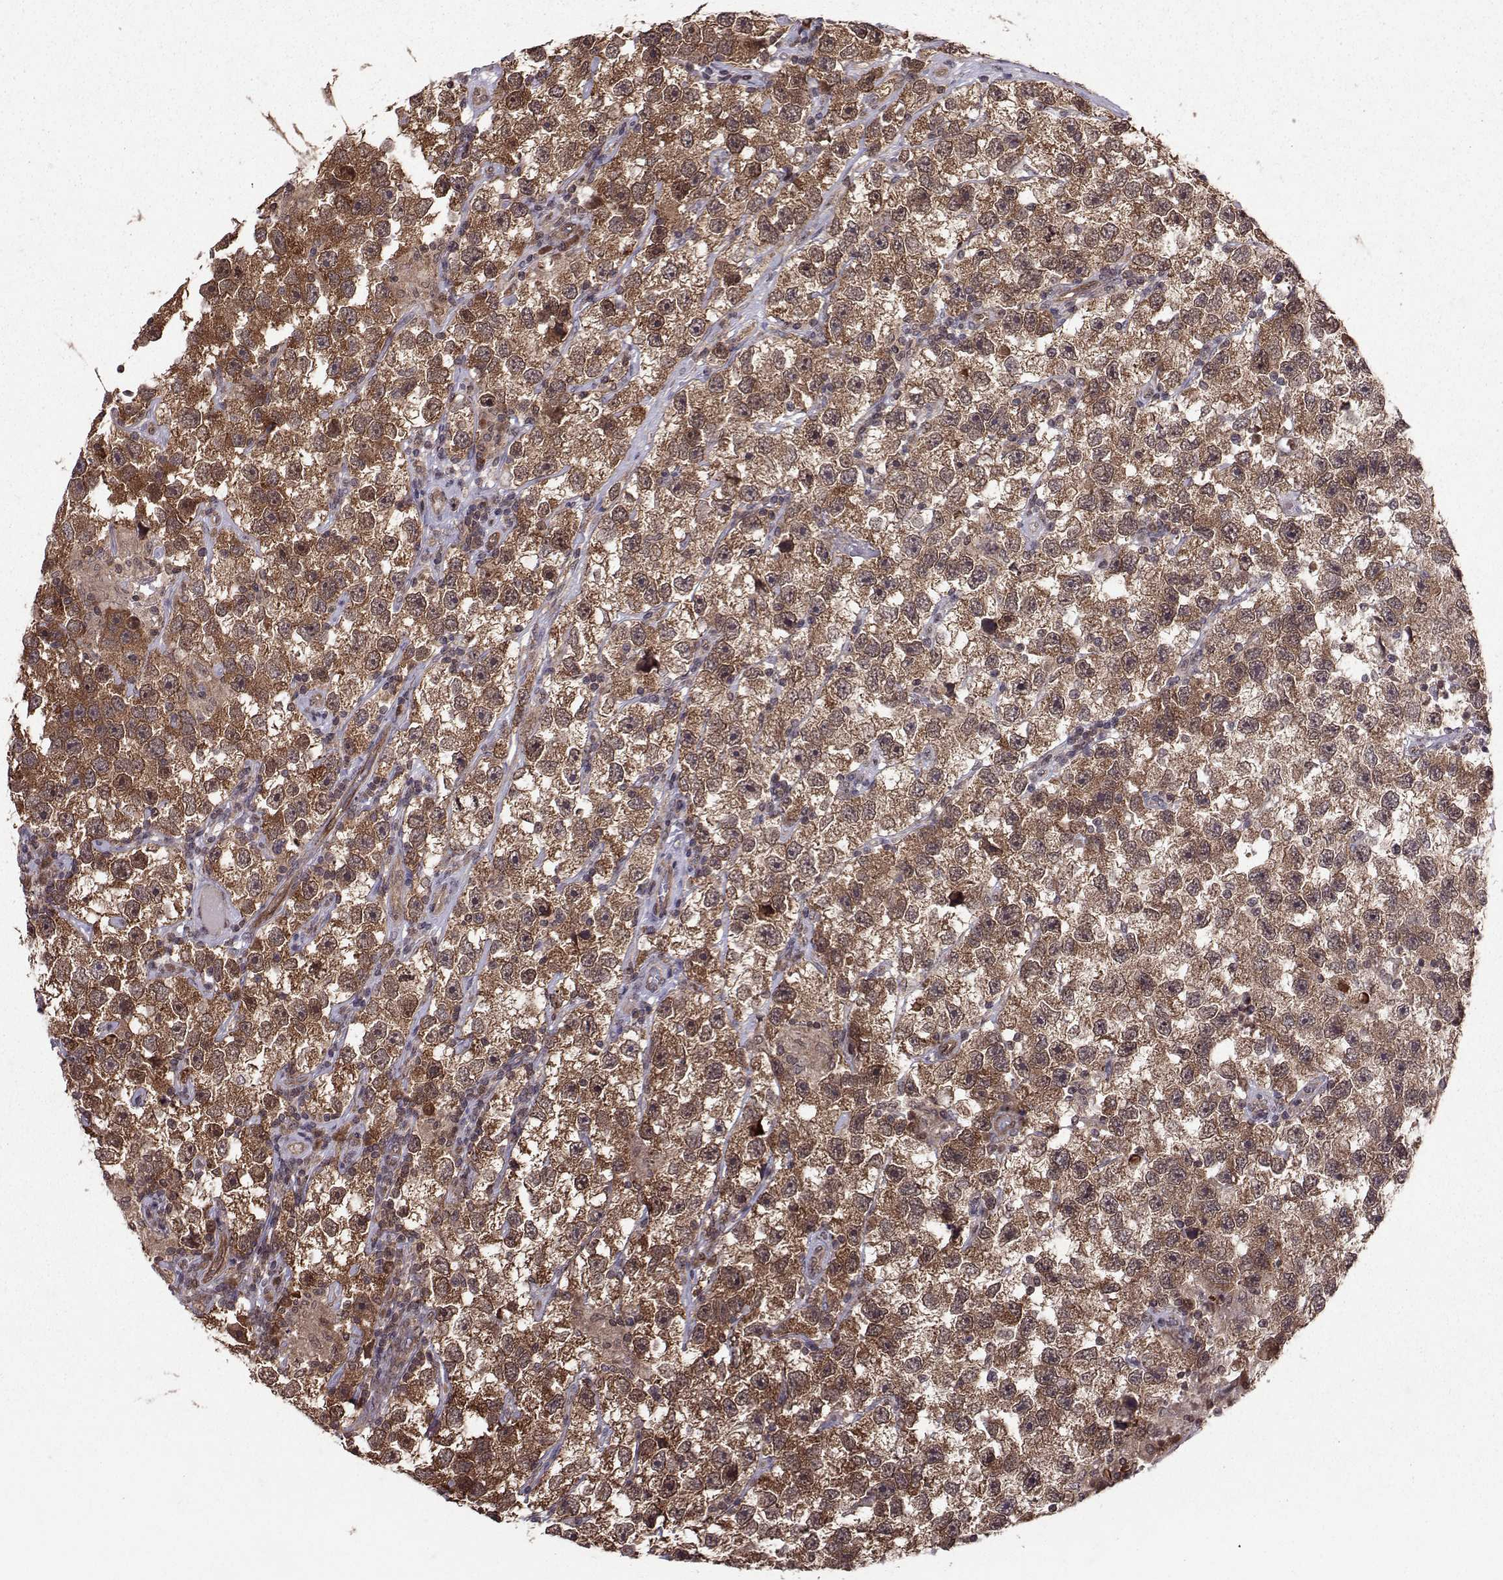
{"staining": {"intensity": "moderate", "quantity": ">75%", "location": "cytoplasmic/membranous"}, "tissue": "testis cancer", "cell_type": "Tumor cells", "image_type": "cancer", "snomed": [{"axis": "morphology", "description": "Seminoma, NOS"}, {"axis": "topography", "description": "Testis"}], "caption": "A brown stain highlights moderate cytoplasmic/membranous staining of a protein in human testis cancer (seminoma) tumor cells.", "gene": "PPP2R2A", "patient": {"sex": "male", "age": 26}}